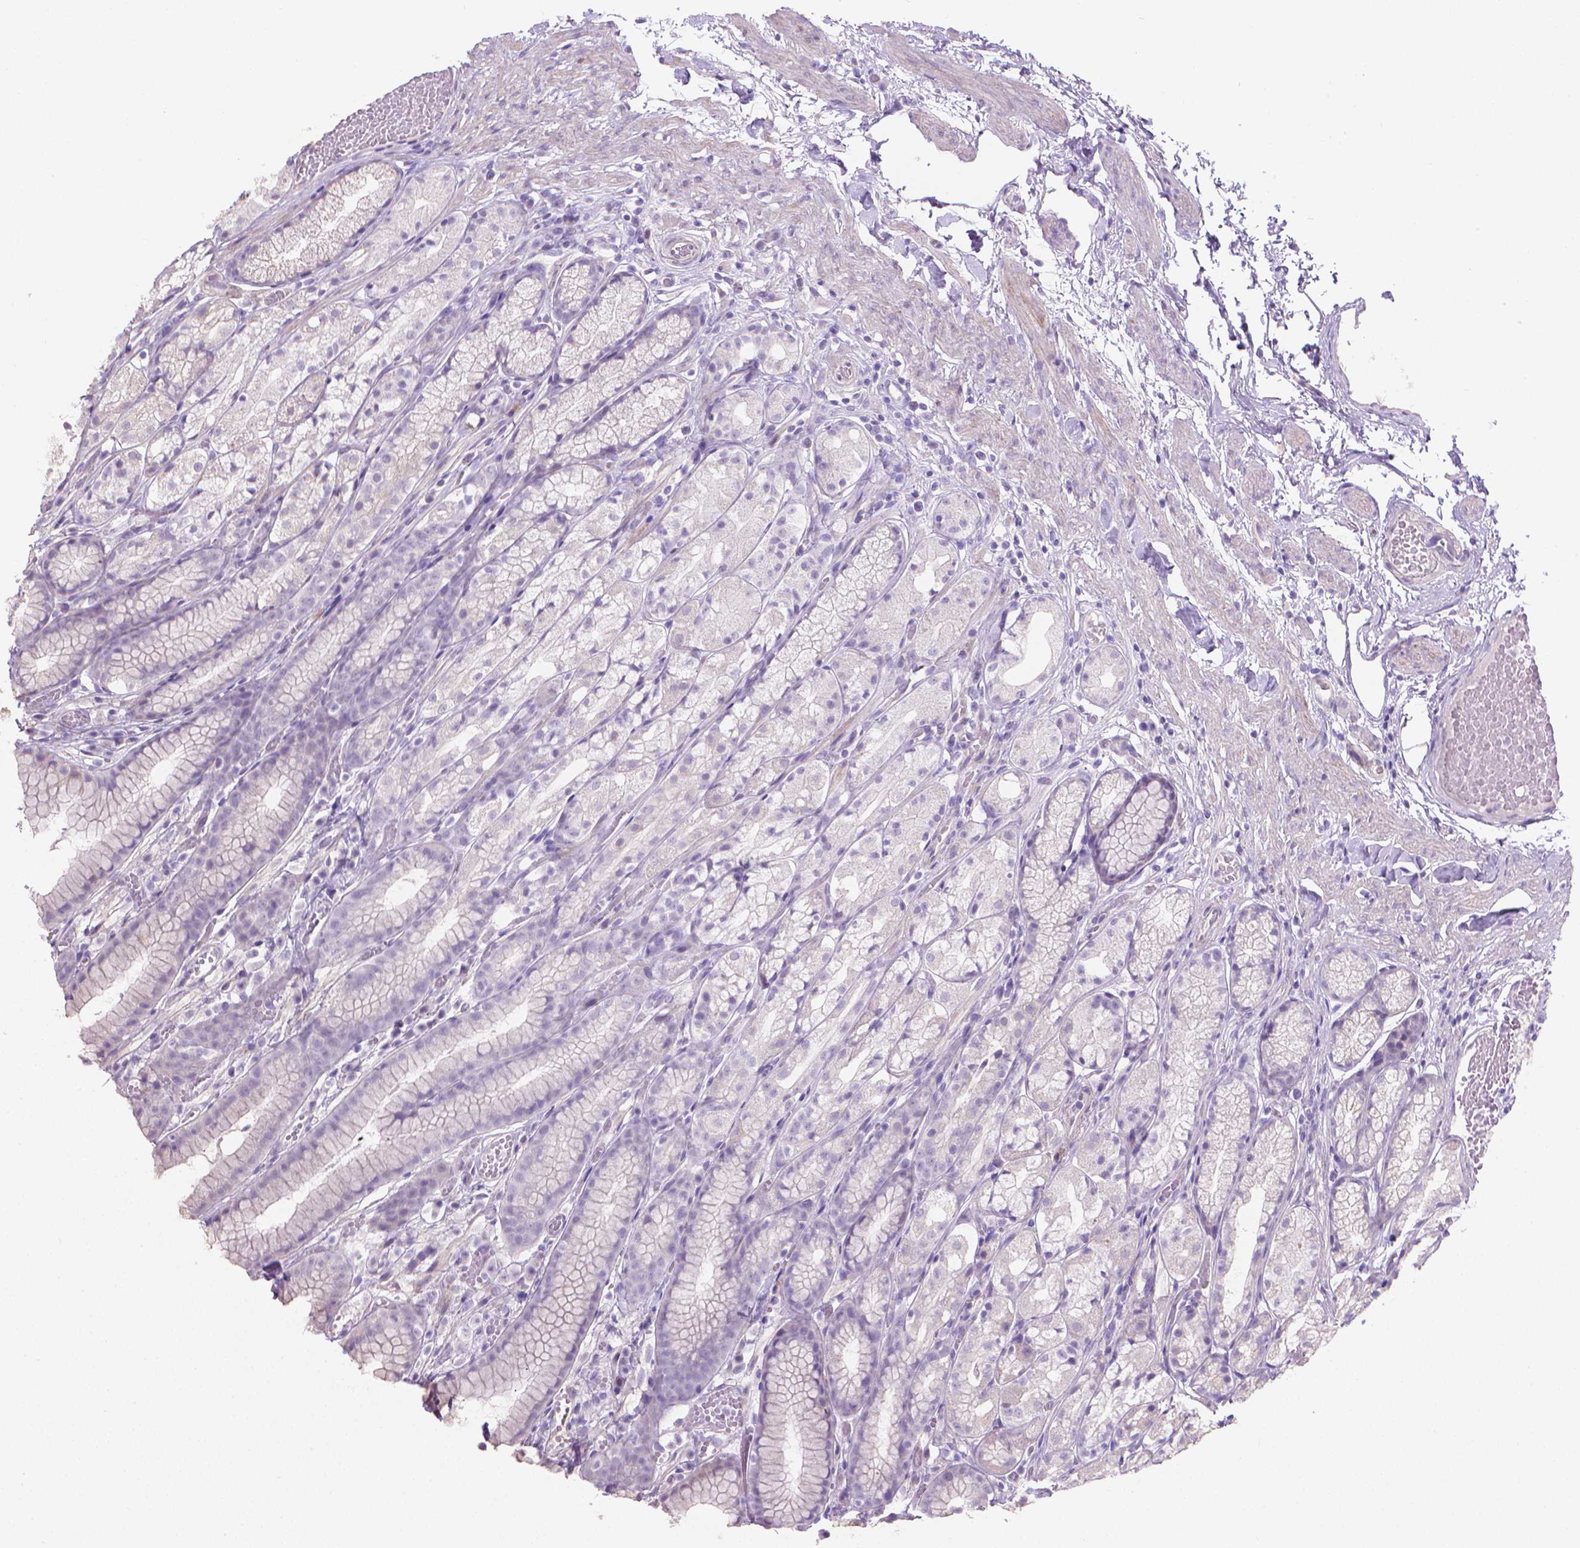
{"staining": {"intensity": "negative", "quantity": "none", "location": "none"}, "tissue": "stomach", "cell_type": "Glandular cells", "image_type": "normal", "snomed": [{"axis": "morphology", "description": "Normal tissue, NOS"}, {"axis": "topography", "description": "Stomach"}], "caption": "Immunohistochemical staining of normal stomach displays no significant staining in glandular cells. (Brightfield microscopy of DAB IHC at high magnification).", "gene": "GSDMA", "patient": {"sex": "male", "age": 70}}